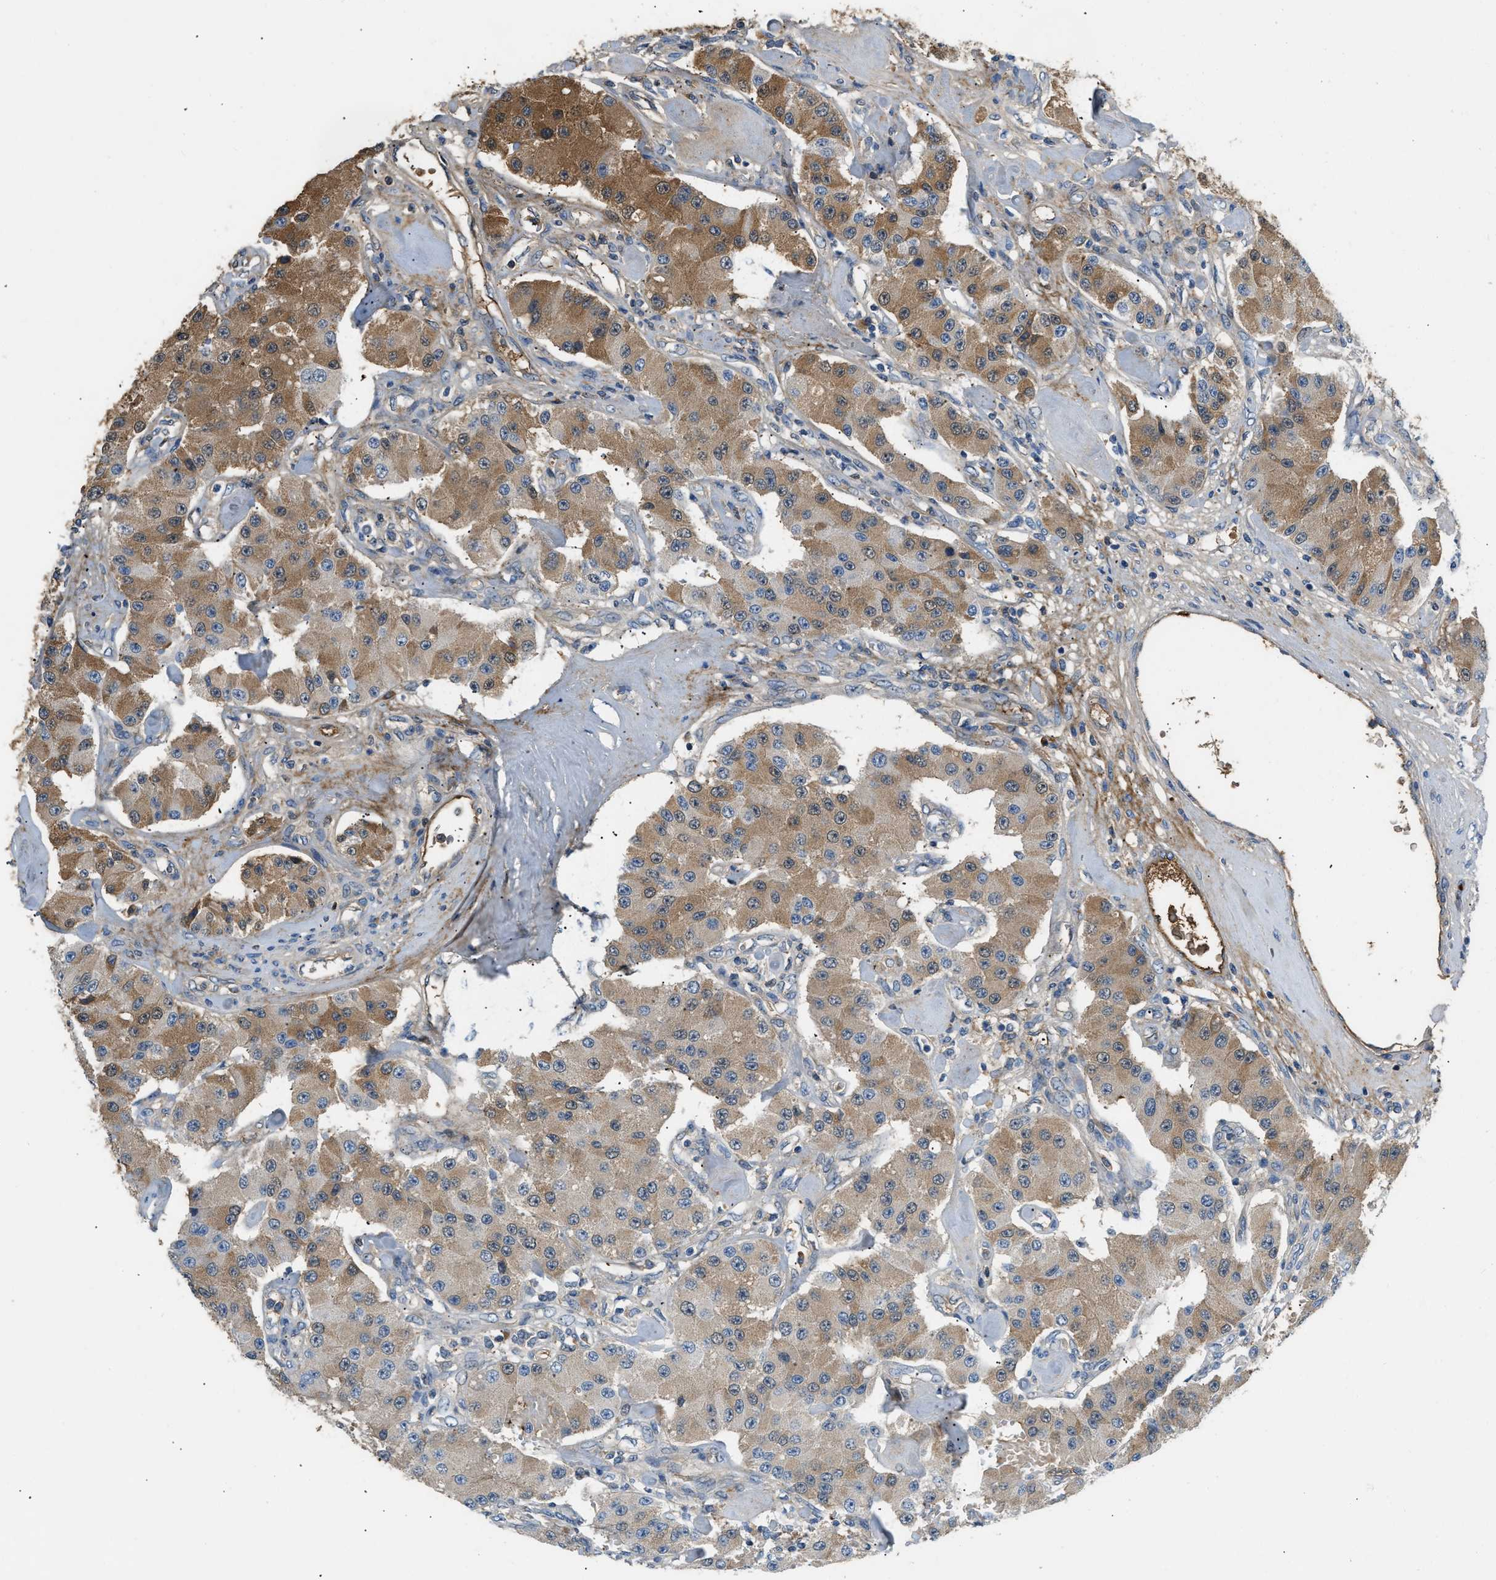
{"staining": {"intensity": "moderate", "quantity": ">75%", "location": "cytoplasmic/membranous"}, "tissue": "carcinoid", "cell_type": "Tumor cells", "image_type": "cancer", "snomed": [{"axis": "morphology", "description": "Carcinoid, malignant, NOS"}, {"axis": "topography", "description": "Pancreas"}], "caption": "This photomicrograph demonstrates carcinoid stained with immunohistochemistry to label a protein in brown. The cytoplasmic/membranous of tumor cells show moderate positivity for the protein. Nuclei are counter-stained blue.", "gene": "STC1", "patient": {"sex": "male", "age": 41}}